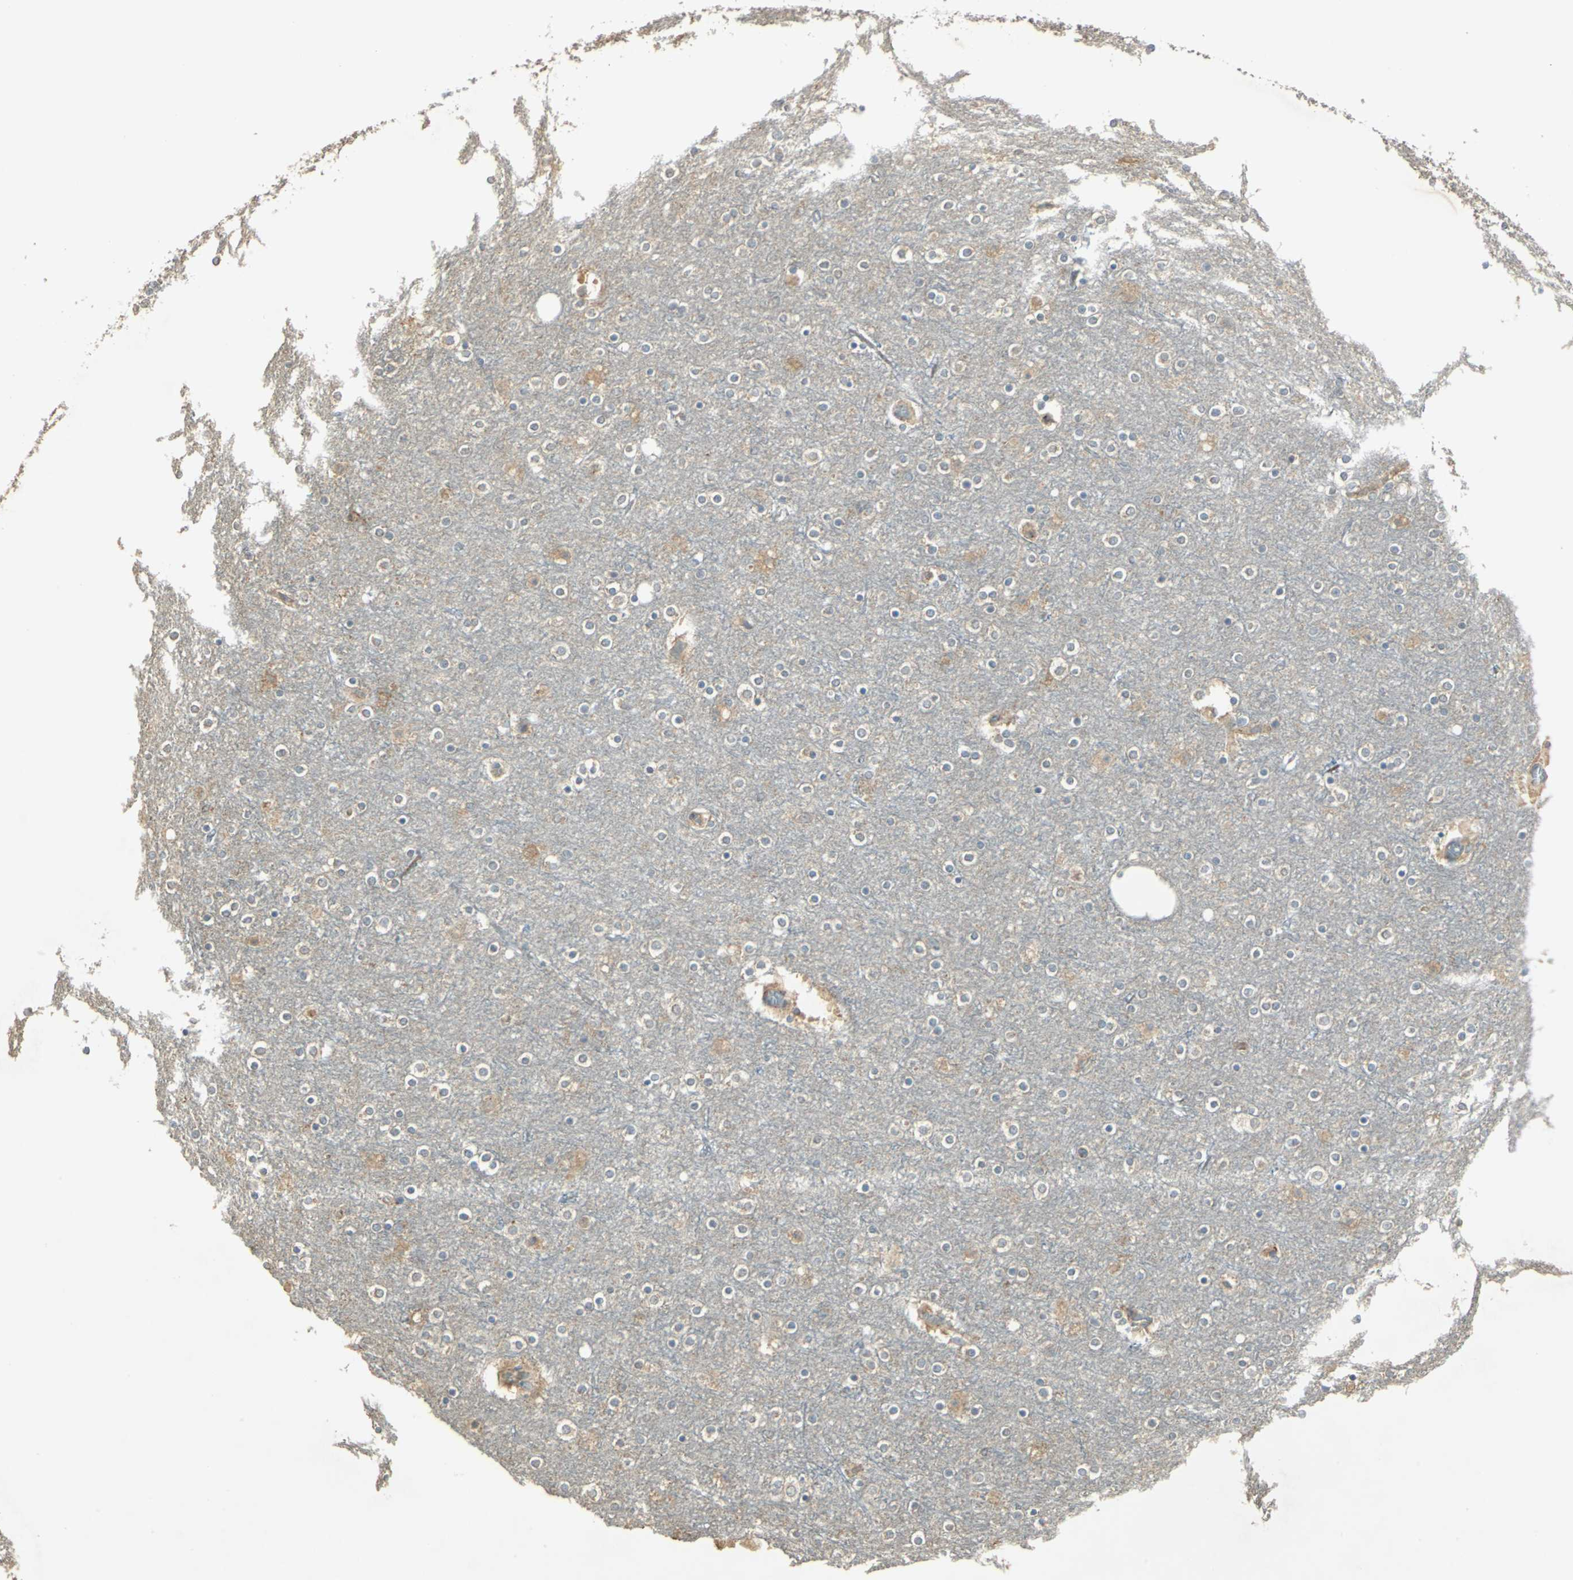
{"staining": {"intensity": "weak", "quantity": ">75%", "location": "cytoplasmic/membranous"}, "tissue": "cerebral cortex", "cell_type": "Endothelial cells", "image_type": "normal", "snomed": [{"axis": "morphology", "description": "Normal tissue, NOS"}, {"axis": "topography", "description": "Cerebral cortex"}], "caption": "Immunohistochemistry (IHC) of unremarkable human cerebral cortex demonstrates low levels of weak cytoplasmic/membranous expression in about >75% of endothelial cells. Ihc stains the protein in brown and the nuclei are stained blue.", "gene": "SHC2", "patient": {"sex": "female", "age": 54}}